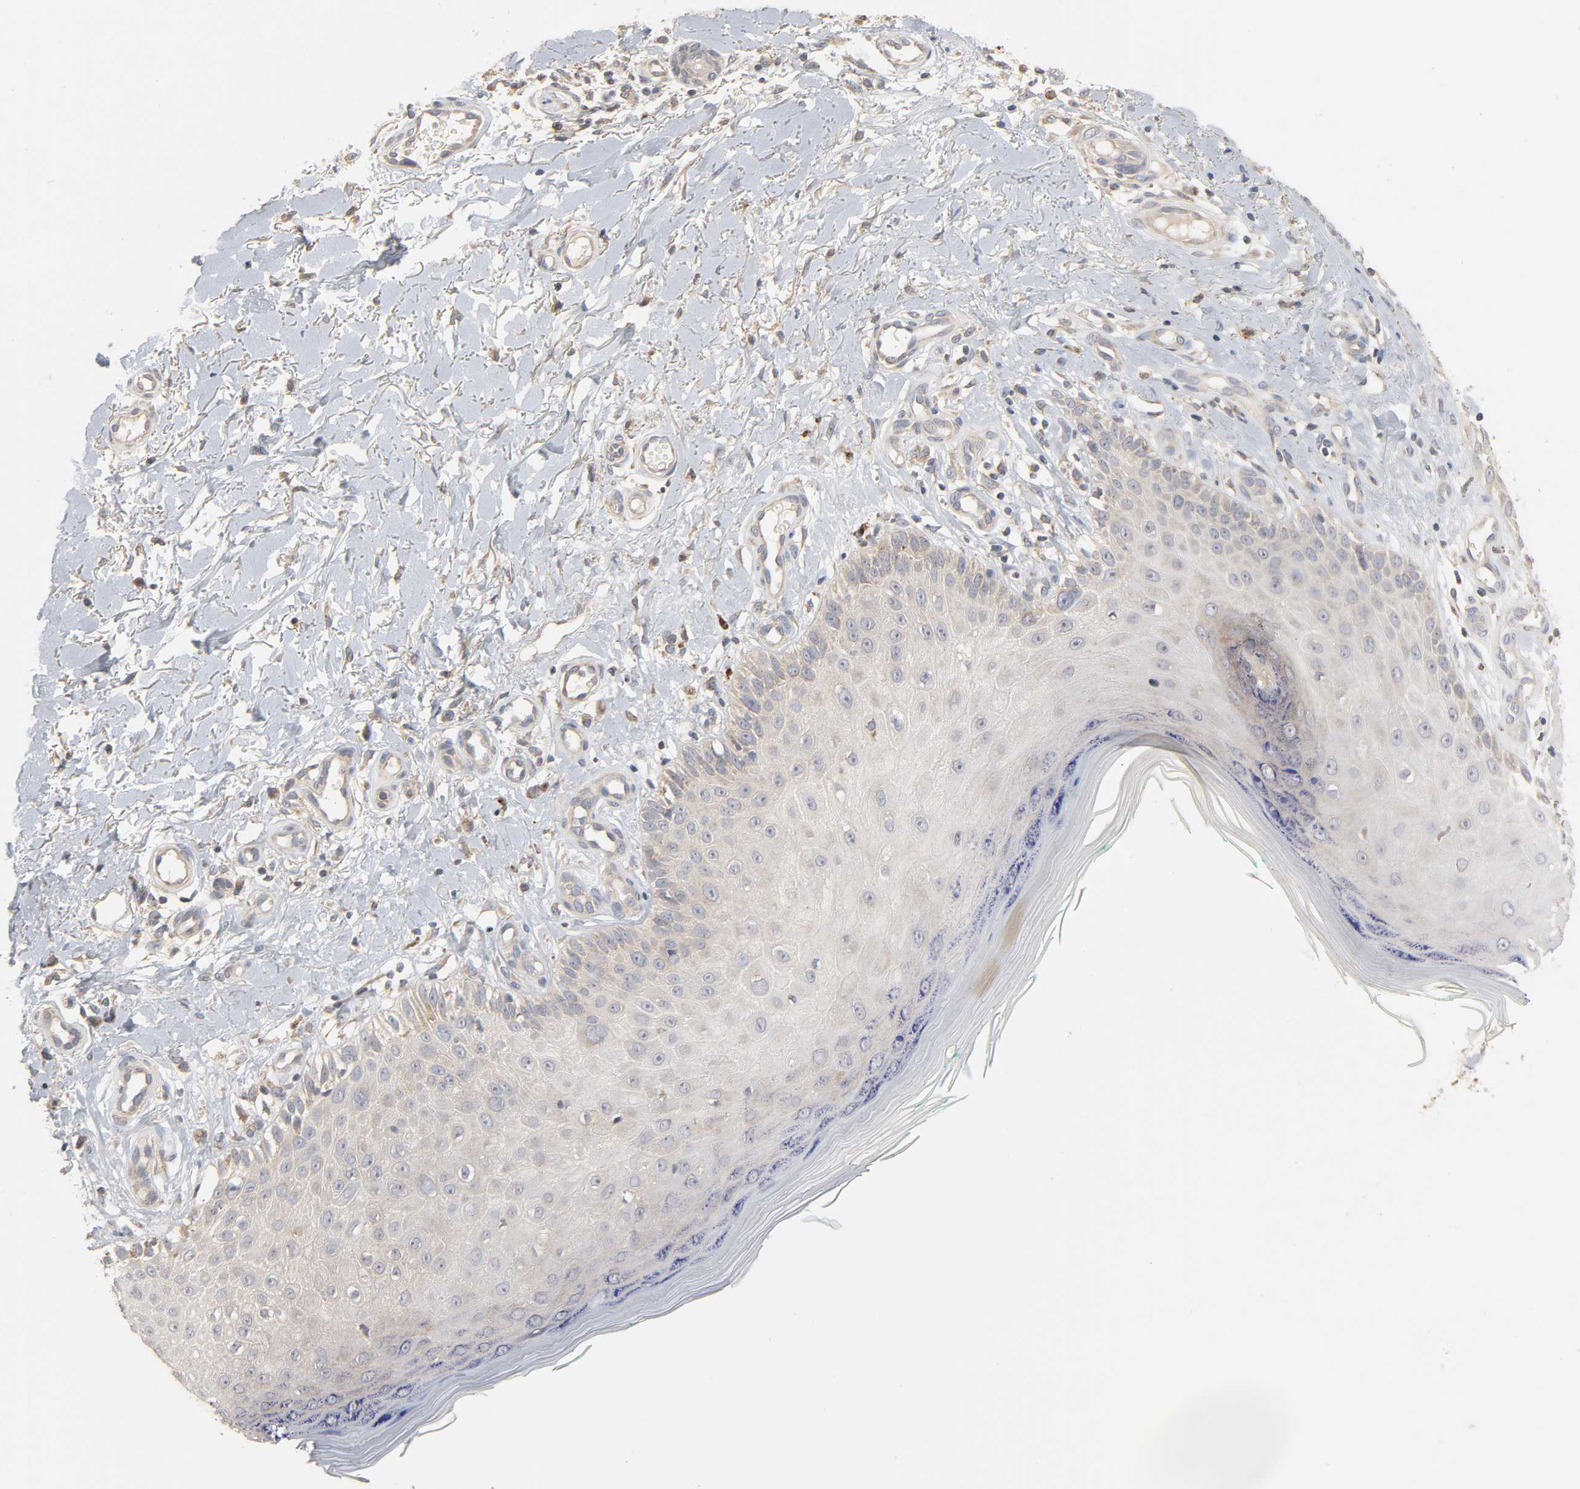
{"staining": {"intensity": "weak", "quantity": "25%-75%", "location": "cytoplasmic/membranous"}, "tissue": "skin cancer", "cell_type": "Tumor cells", "image_type": "cancer", "snomed": [{"axis": "morphology", "description": "Squamous cell carcinoma, NOS"}, {"axis": "topography", "description": "Skin"}], "caption": "IHC photomicrograph of neoplastic tissue: squamous cell carcinoma (skin) stained using immunohistochemistry exhibits low levels of weak protein expression localized specifically in the cytoplasmic/membranous of tumor cells, appearing as a cytoplasmic/membranous brown color.", "gene": "CLEC4E", "patient": {"sex": "female", "age": 42}}